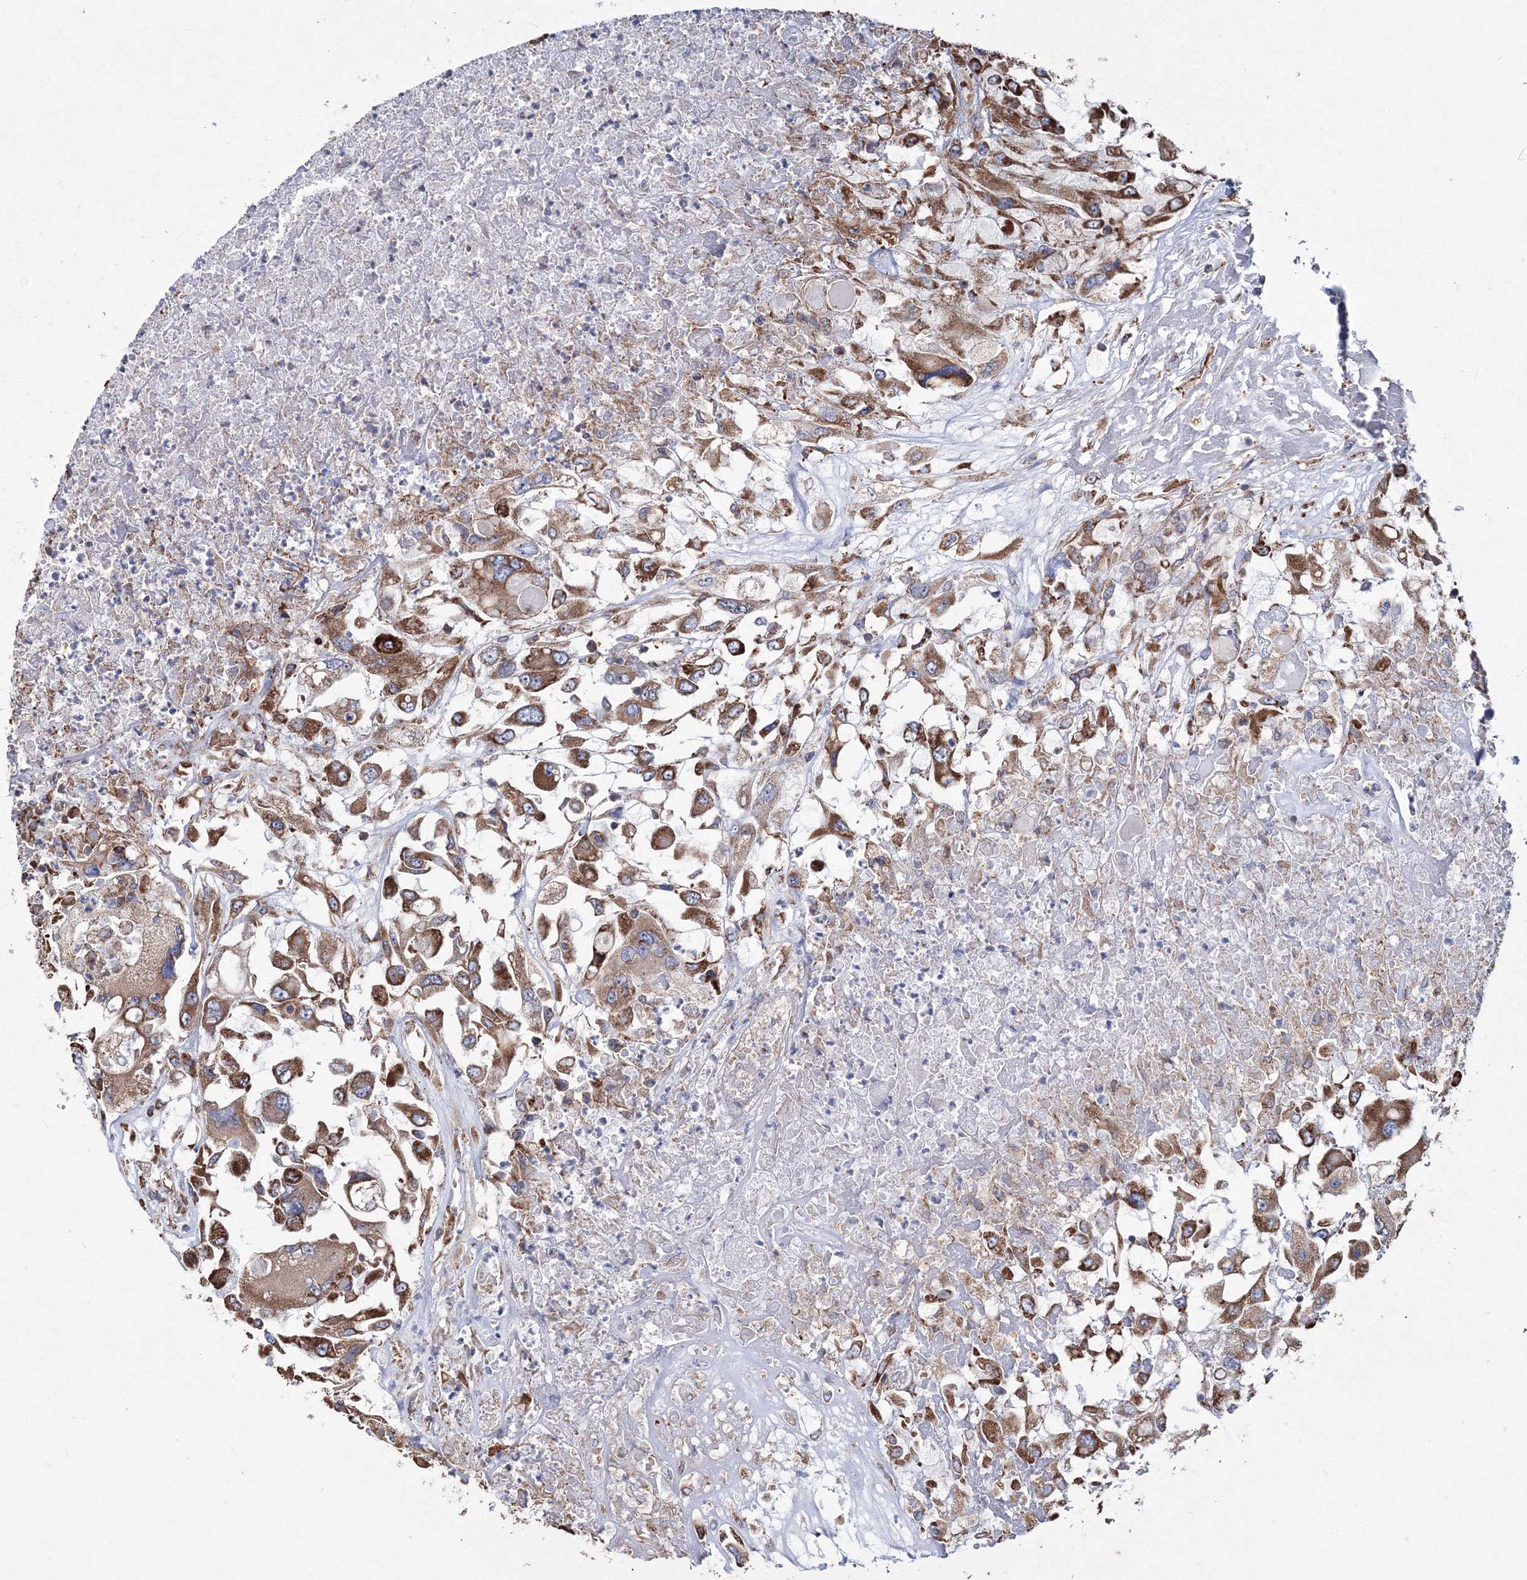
{"staining": {"intensity": "strong", "quantity": ">75%", "location": "cytoplasmic/membranous"}, "tissue": "renal cancer", "cell_type": "Tumor cells", "image_type": "cancer", "snomed": [{"axis": "morphology", "description": "Adenocarcinoma, NOS"}, {"axis": "topography", "description": "Kidney"}], "caption": "Protein expression analysis of renal cancer reveals strong cytoplasmic/membranous expression in about >75% of tumor cells. The staining was performed using DAB (3,3'-diaminobenzidine) to visualize the protein expression in brown, while the nuclei were stained in blue with hematoxylin (Magnification: 20x).", "gene": "VPS8", "patient": {"sex": "female", "age": 52}}